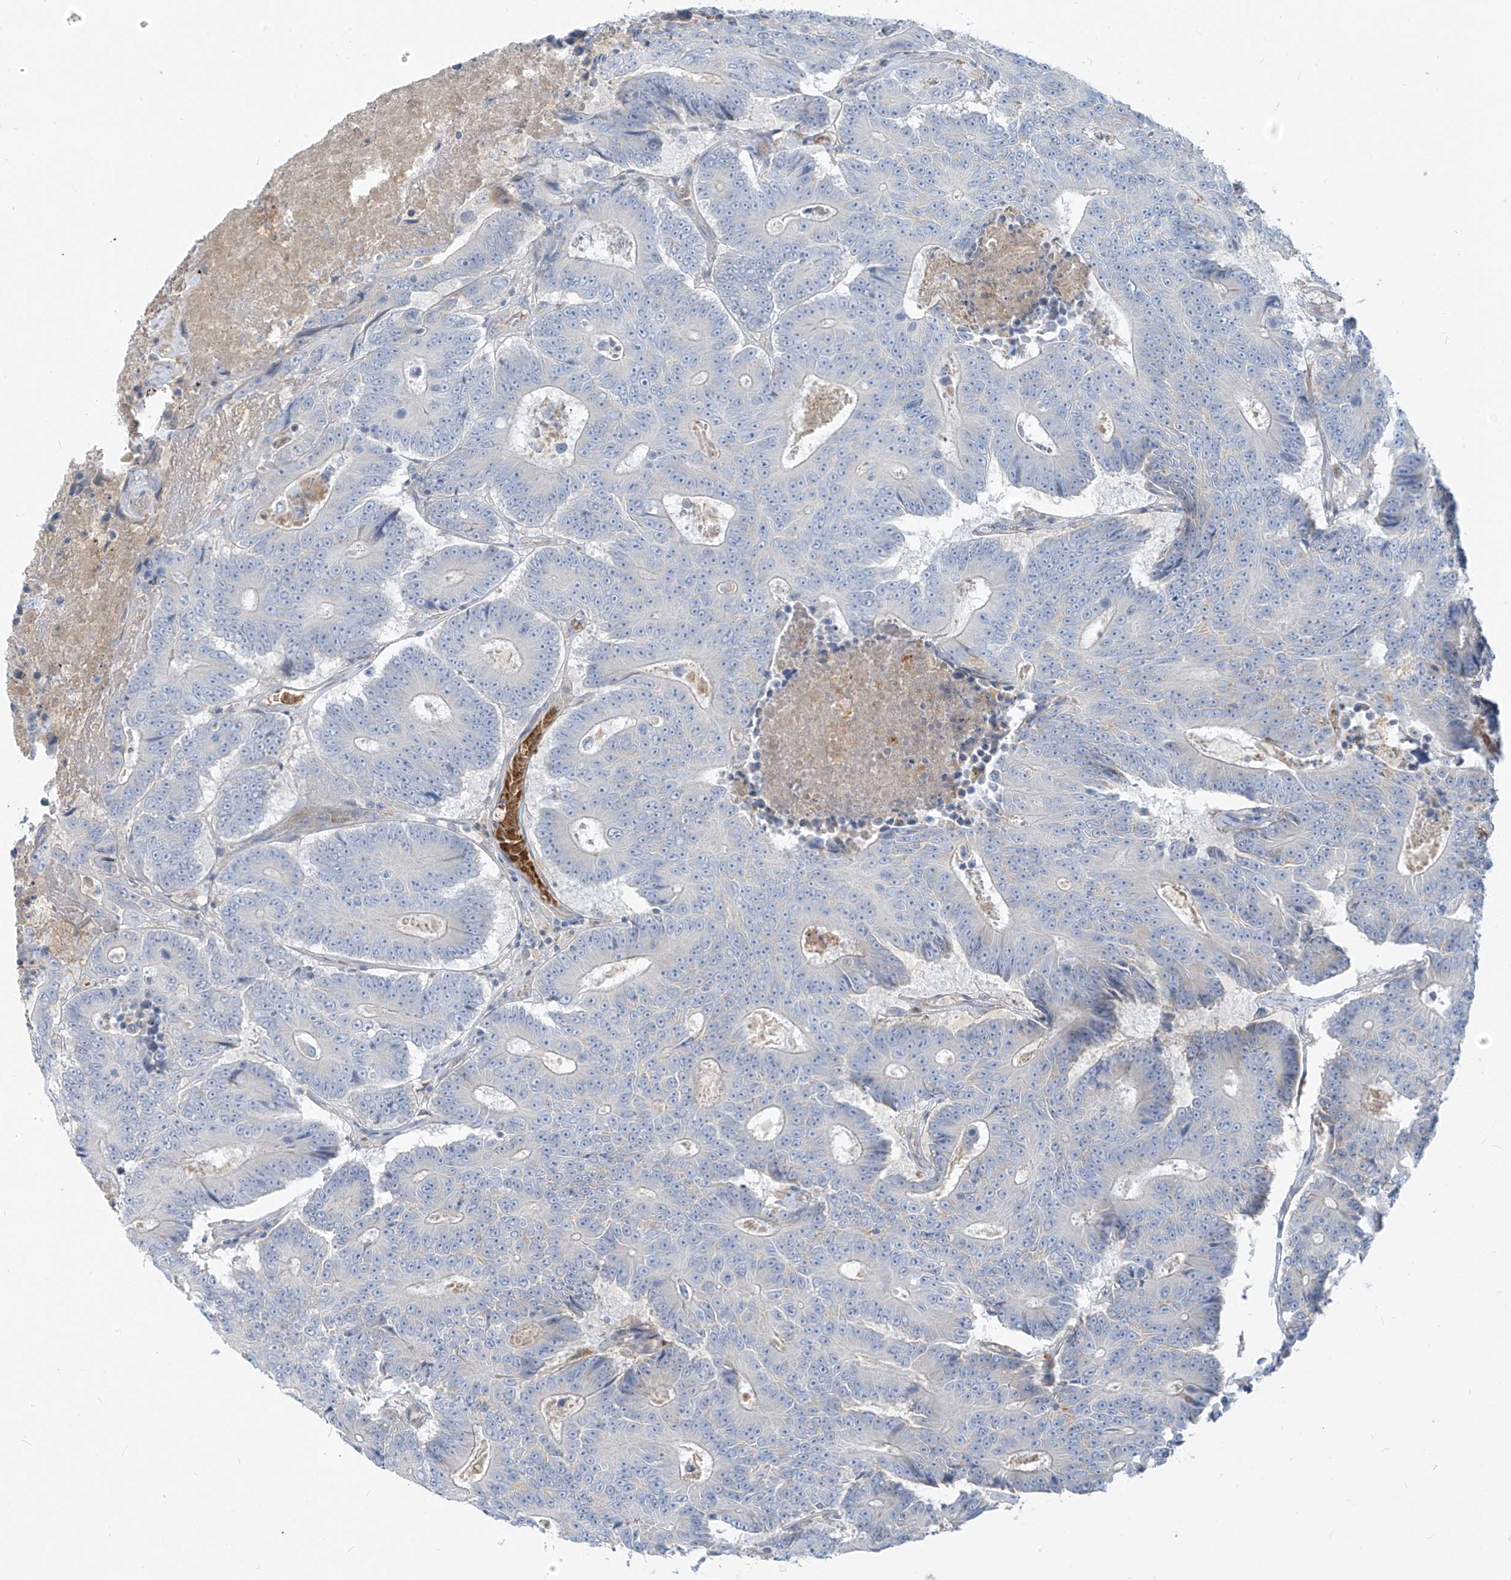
{"staining": {"intensity": "negative", "quantity": "none", "location": "none"}, "tissue": "colorectal cancer", "cell_type": "Tumor cells", "image_type": "cancer", "snomed": [{"axis": "morphology", "description": "Adenocarcinoma, NOS"}, {"axis": "topography", "description": "Colon"}], "caption": "Immunohistochemistry histopathology image of neoplastic tissue: human colorectal adenocarcinoma stained with DAB shows no significant protein staining in tumor cells.", "gene": "DGKQ", "patient": {"sex": "male", "age": 83}}